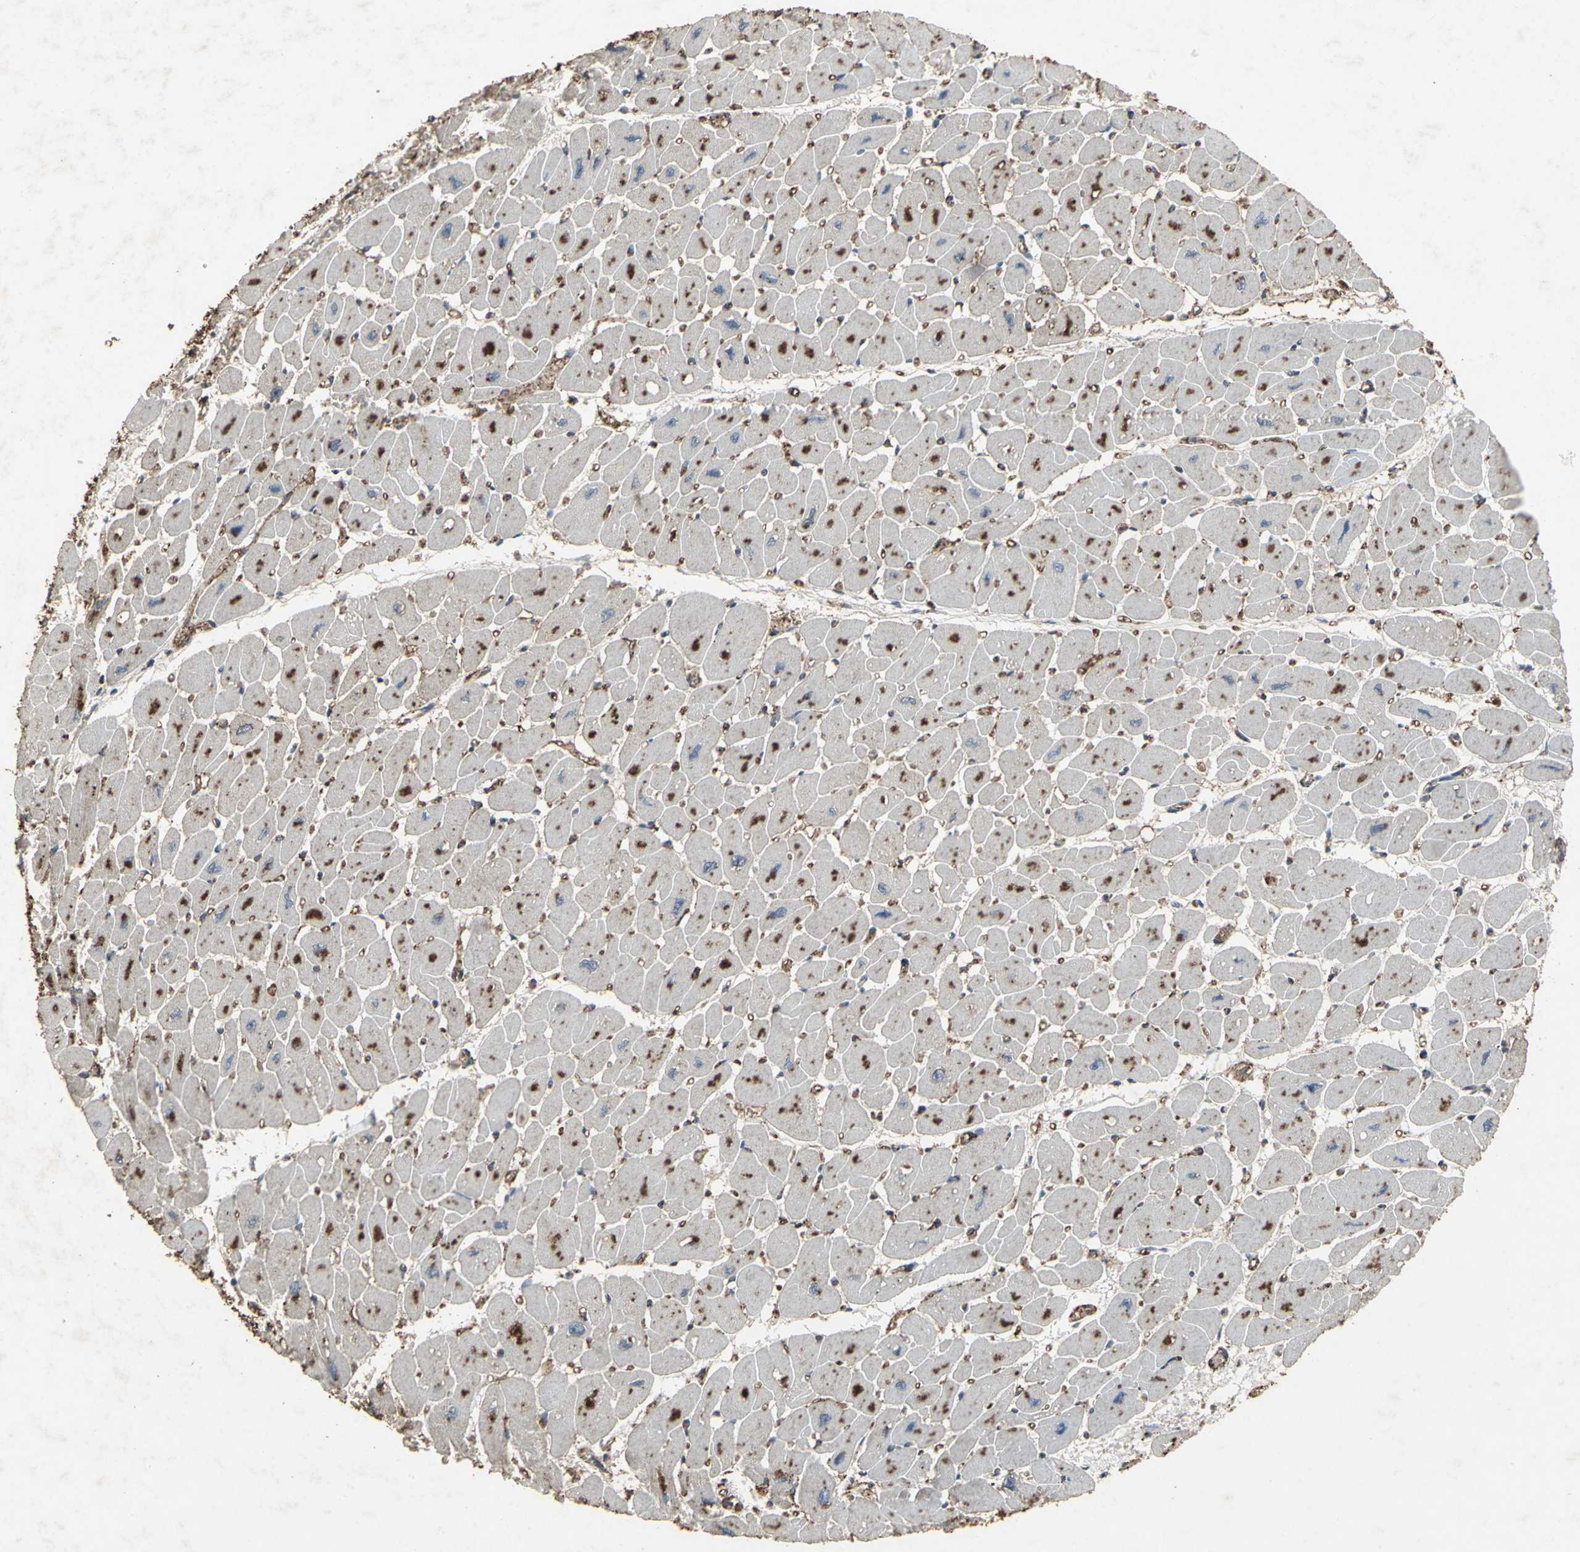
{"staining": {"intensity": "strong", "quantity": ">75%", "location": "cytoplasmic/membranous"}, "tissue": "heart muscle", "cell_type": "Cardiomyocytes", "image_type": "normal", "snomed": [{"axis": "morphology", "description": "Normal tissue, NOS"}, {"axis": "topography", "description": "Heart"}], "caption": "Heart muscle stained with DAB (3,3'-diaminobenzidine) immunohistochemistry (IHC) shows high levels of strong cytoplasmic/membranous positivity in approximately >75% of cardiomyocytes.", "gene": "CCR9", "patient": {"sex": "female", "age": 54}}